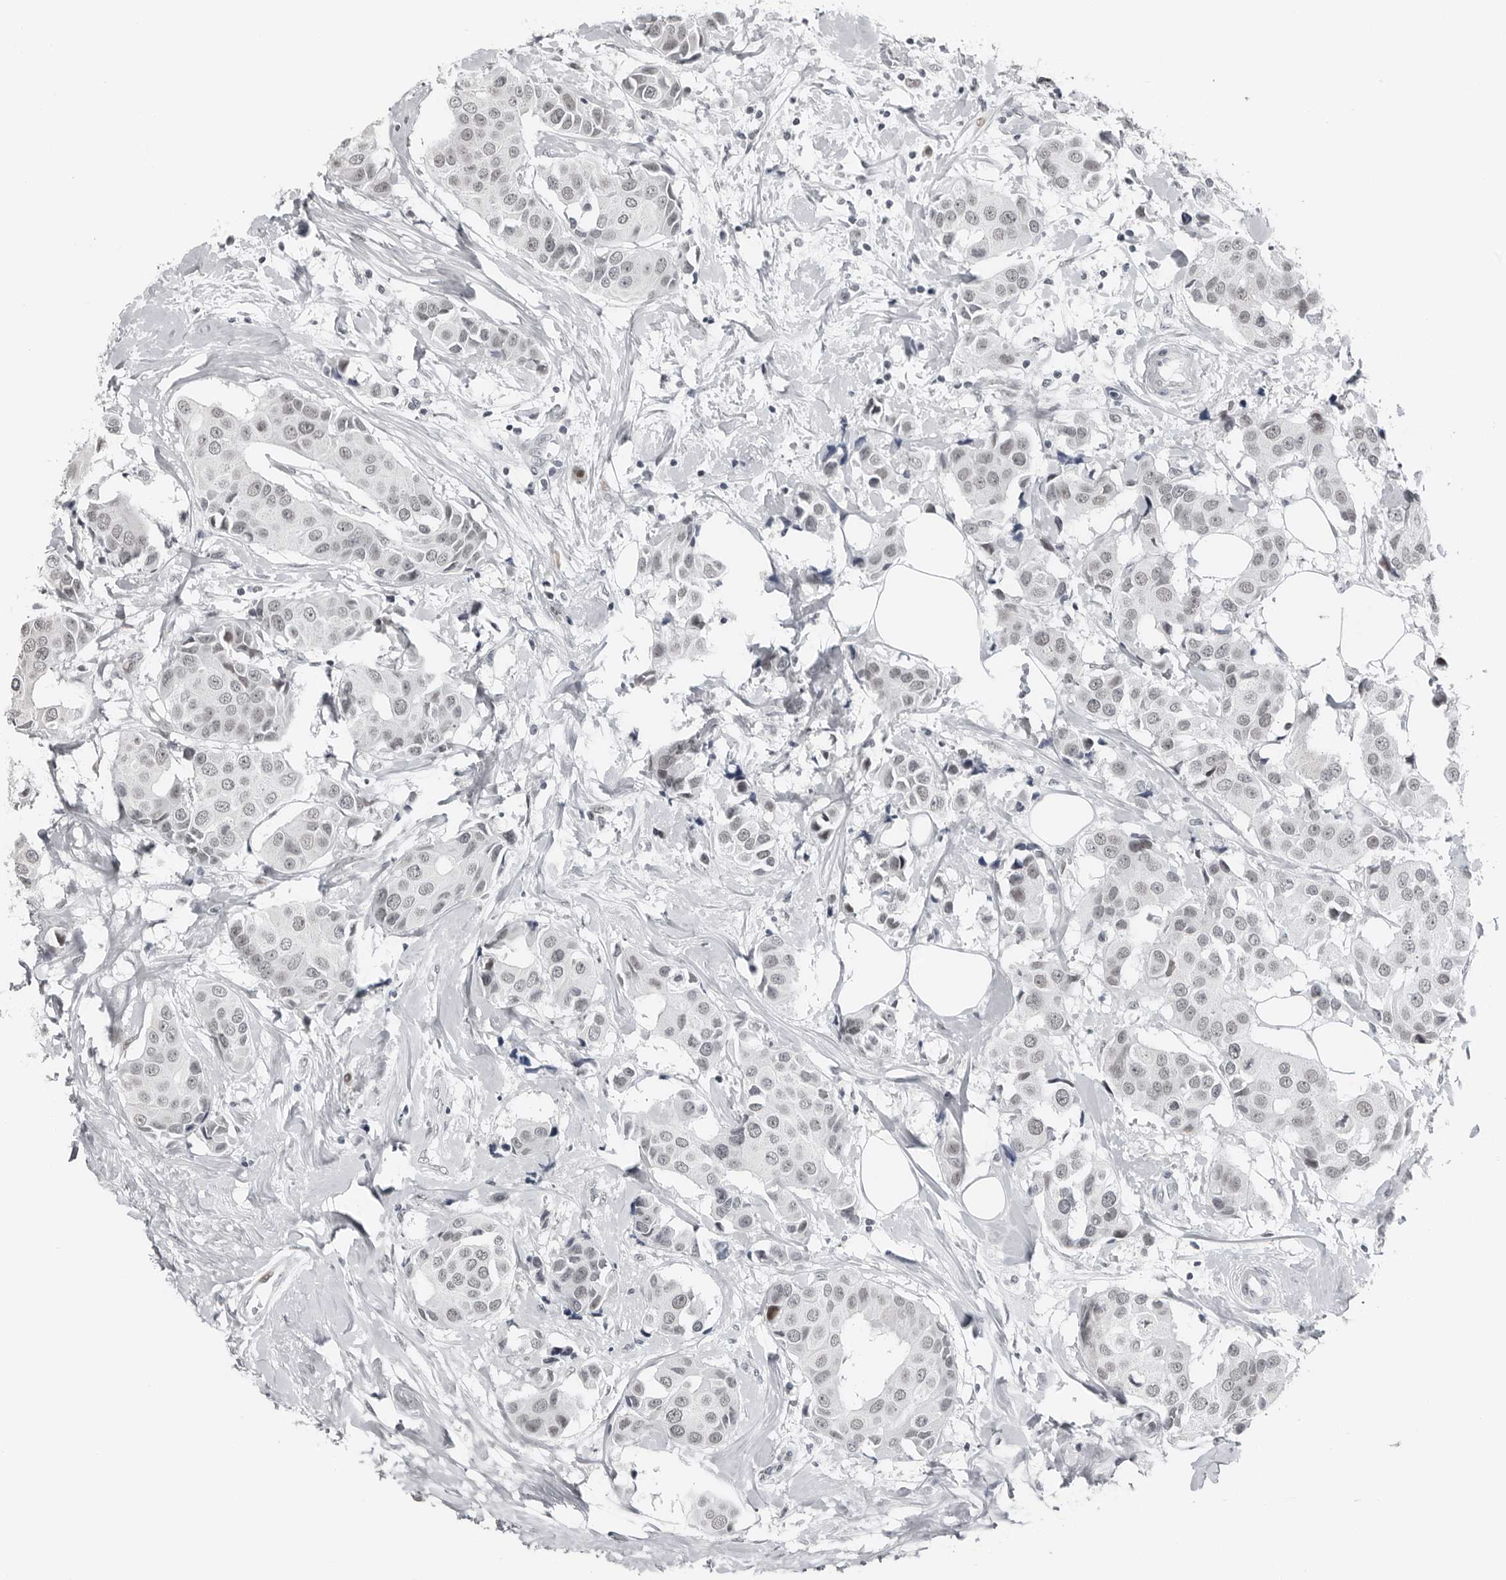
{"staining": {"intensity": "negative", "quantity": "none", "location": "none"}, "tissue": "breast cancer", "cell_type": "Tumor cells", "image_type": "cancer", "snomed": [{"axis": "morphology", "description": "Normal tissue, NOS"}, {"axis": "morphology", "description": "Duct carcinoma"}, {"axis": "topography", "description": "Breast"}], "caption": "A histopathology image of breast cancer stained for a protein displays no brown staining in tumor cells.", "gene": "PPP1R42", "patient": {"sex": "female", "age": 39}}